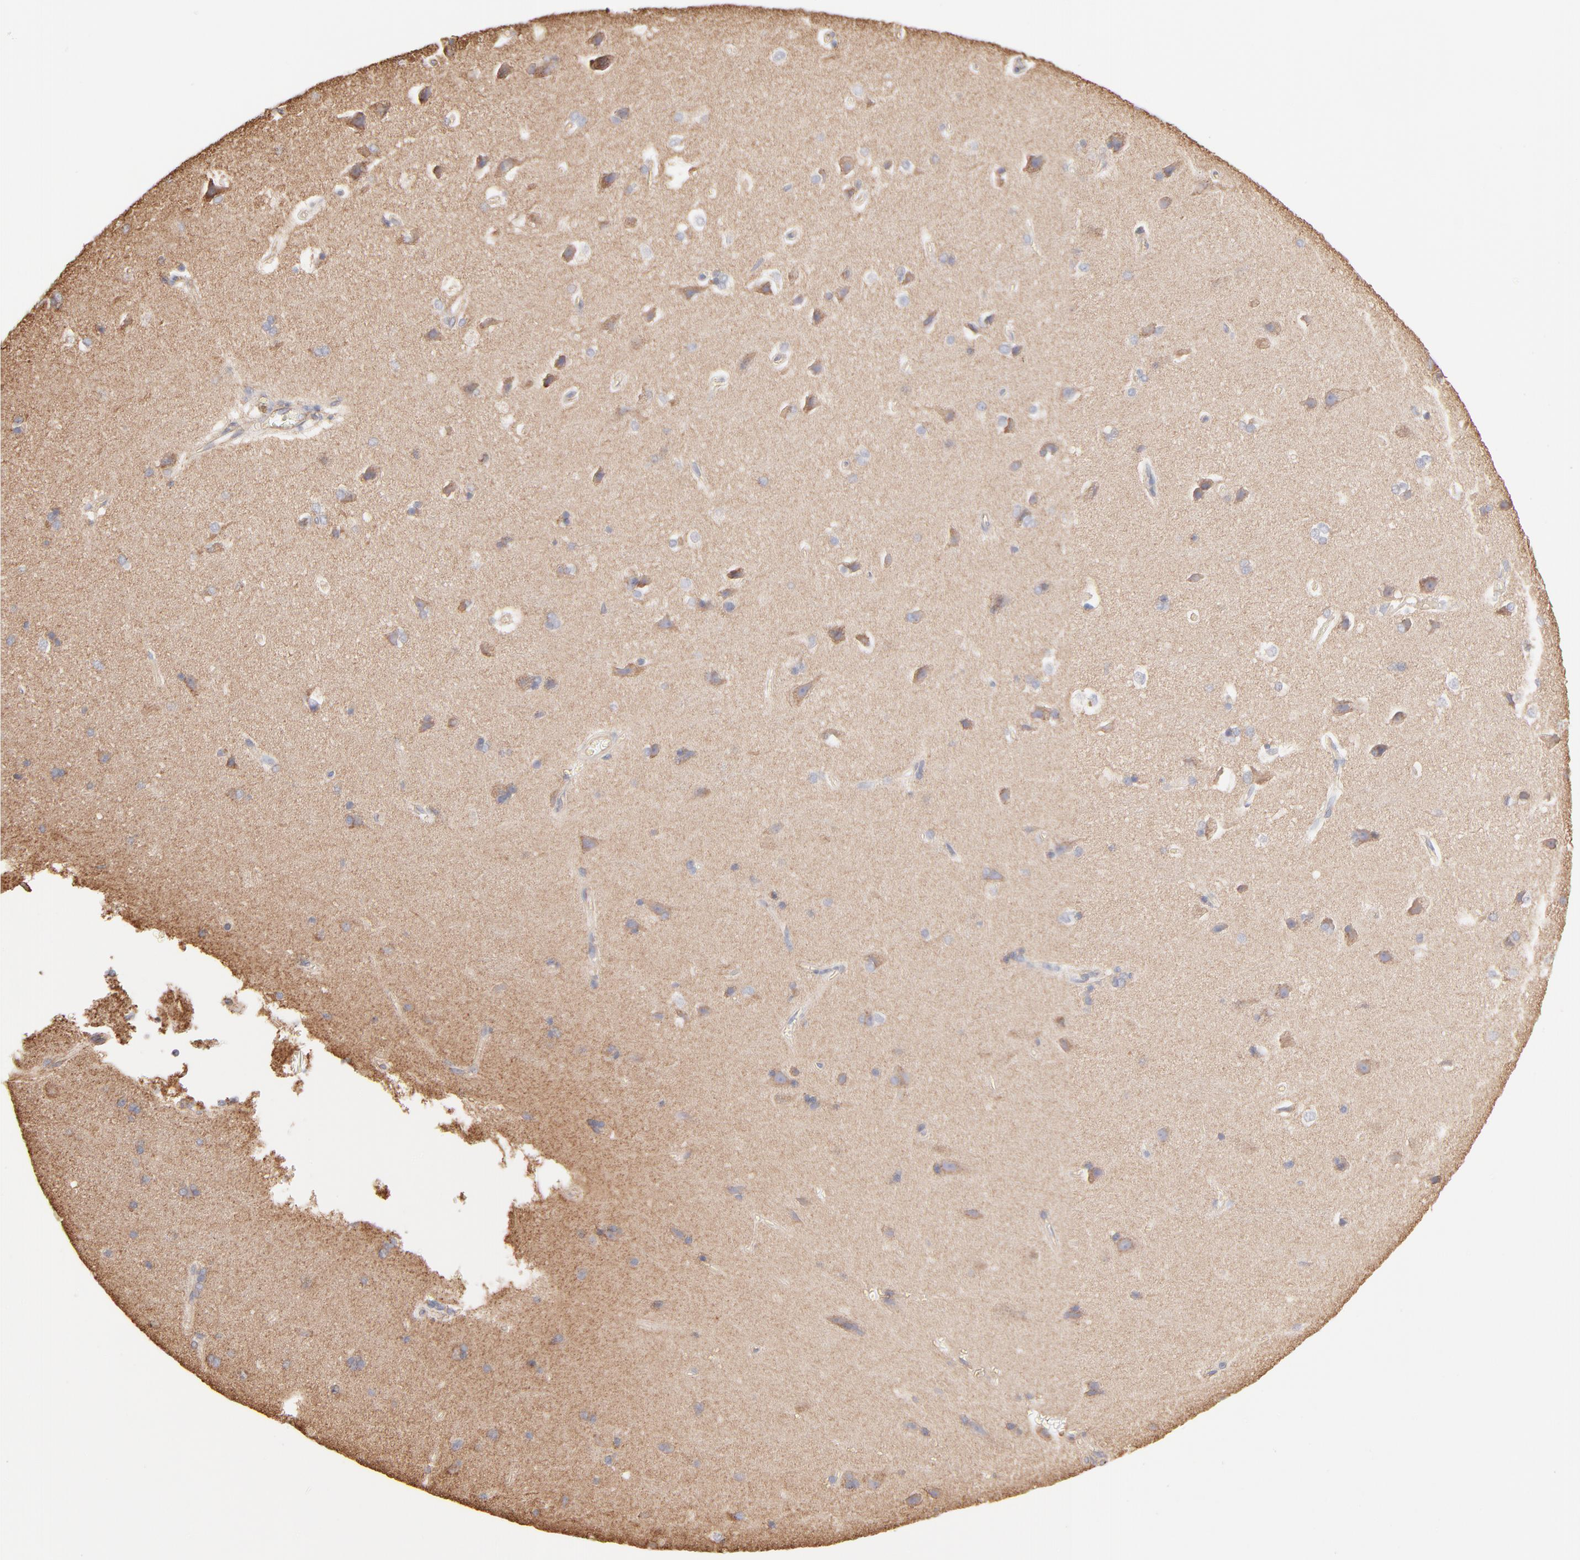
{"staining": {"intensity": "weak", "quantity": ">75%", "location": "cytoplasmic/membranous"}, "tissue": "cerebral cortex", "cell_type": "Endothelial cells", "image_type": "normal", "snomed": [{"axis": "morphology", "description": "Normal tissue, NOS"}, {"axis": "topography", "description": "Cerebral cortex"}], "caption": "Approximately >75% of endothelial cells in unremarkable cerebral cortex show weak cytoplasmic/membranous protein positivity as visualized by brown immunohistochemical staining.", "gene": "CLTB", "patient": {"sex": "male", "age": 62}}